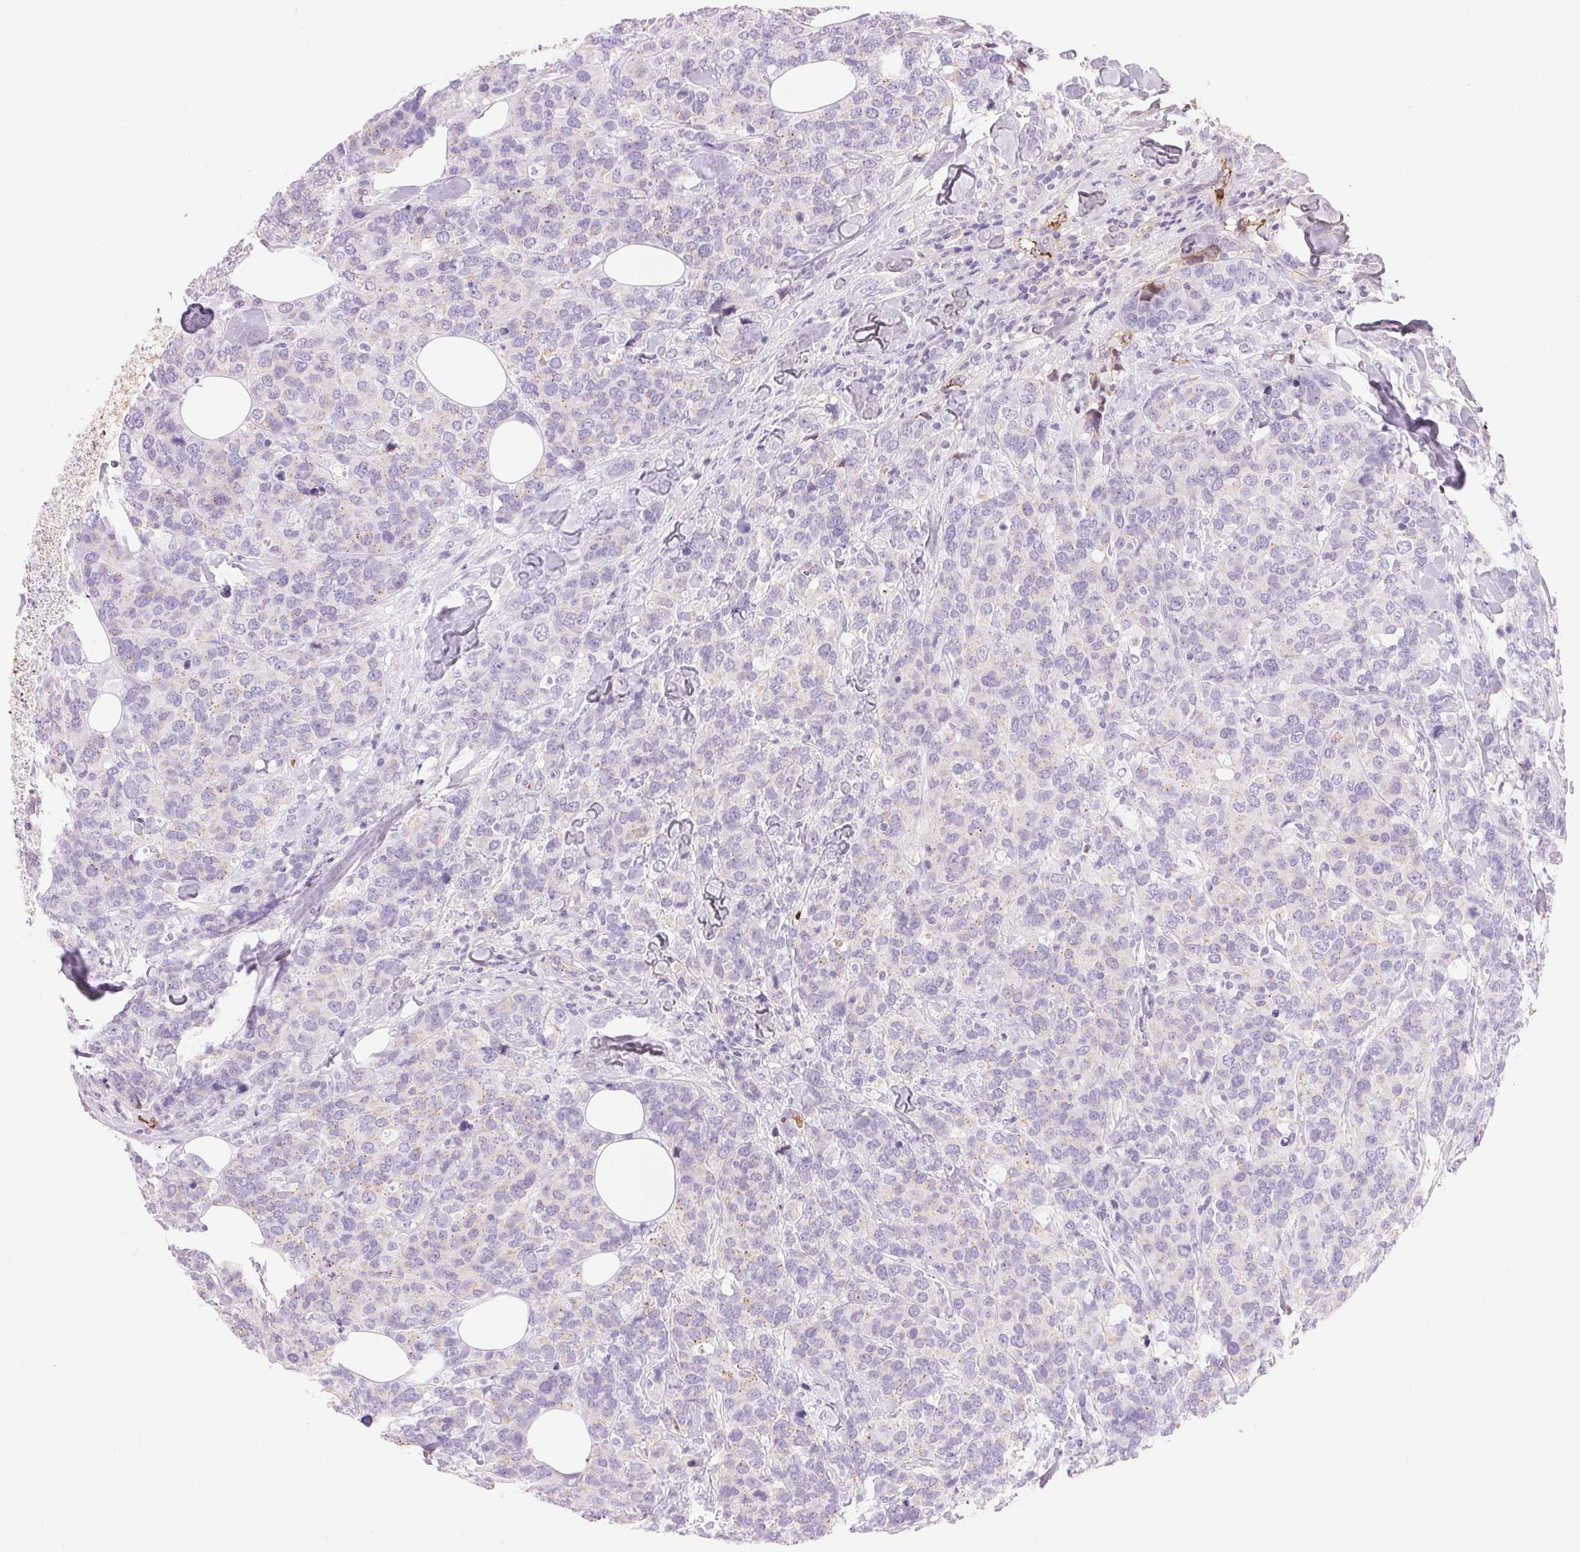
{"staining": {"intensity": "negative", "quantity": "none", "location": "none"}, "tissue": "breast cancer", "cell_type": "Tumor cells", "image_type": "cancer", "snomed": [{"axis": "morphology", "description": "Lobular carcinoma"}, {"axis": "topography", "description": "Breast"}], "caption": "Protein analysis of lobular carcinoma (breast) shows no significant staining in tumor cells.", "gene": "FGA", "patient": {"sex": "female", "age": 59}}